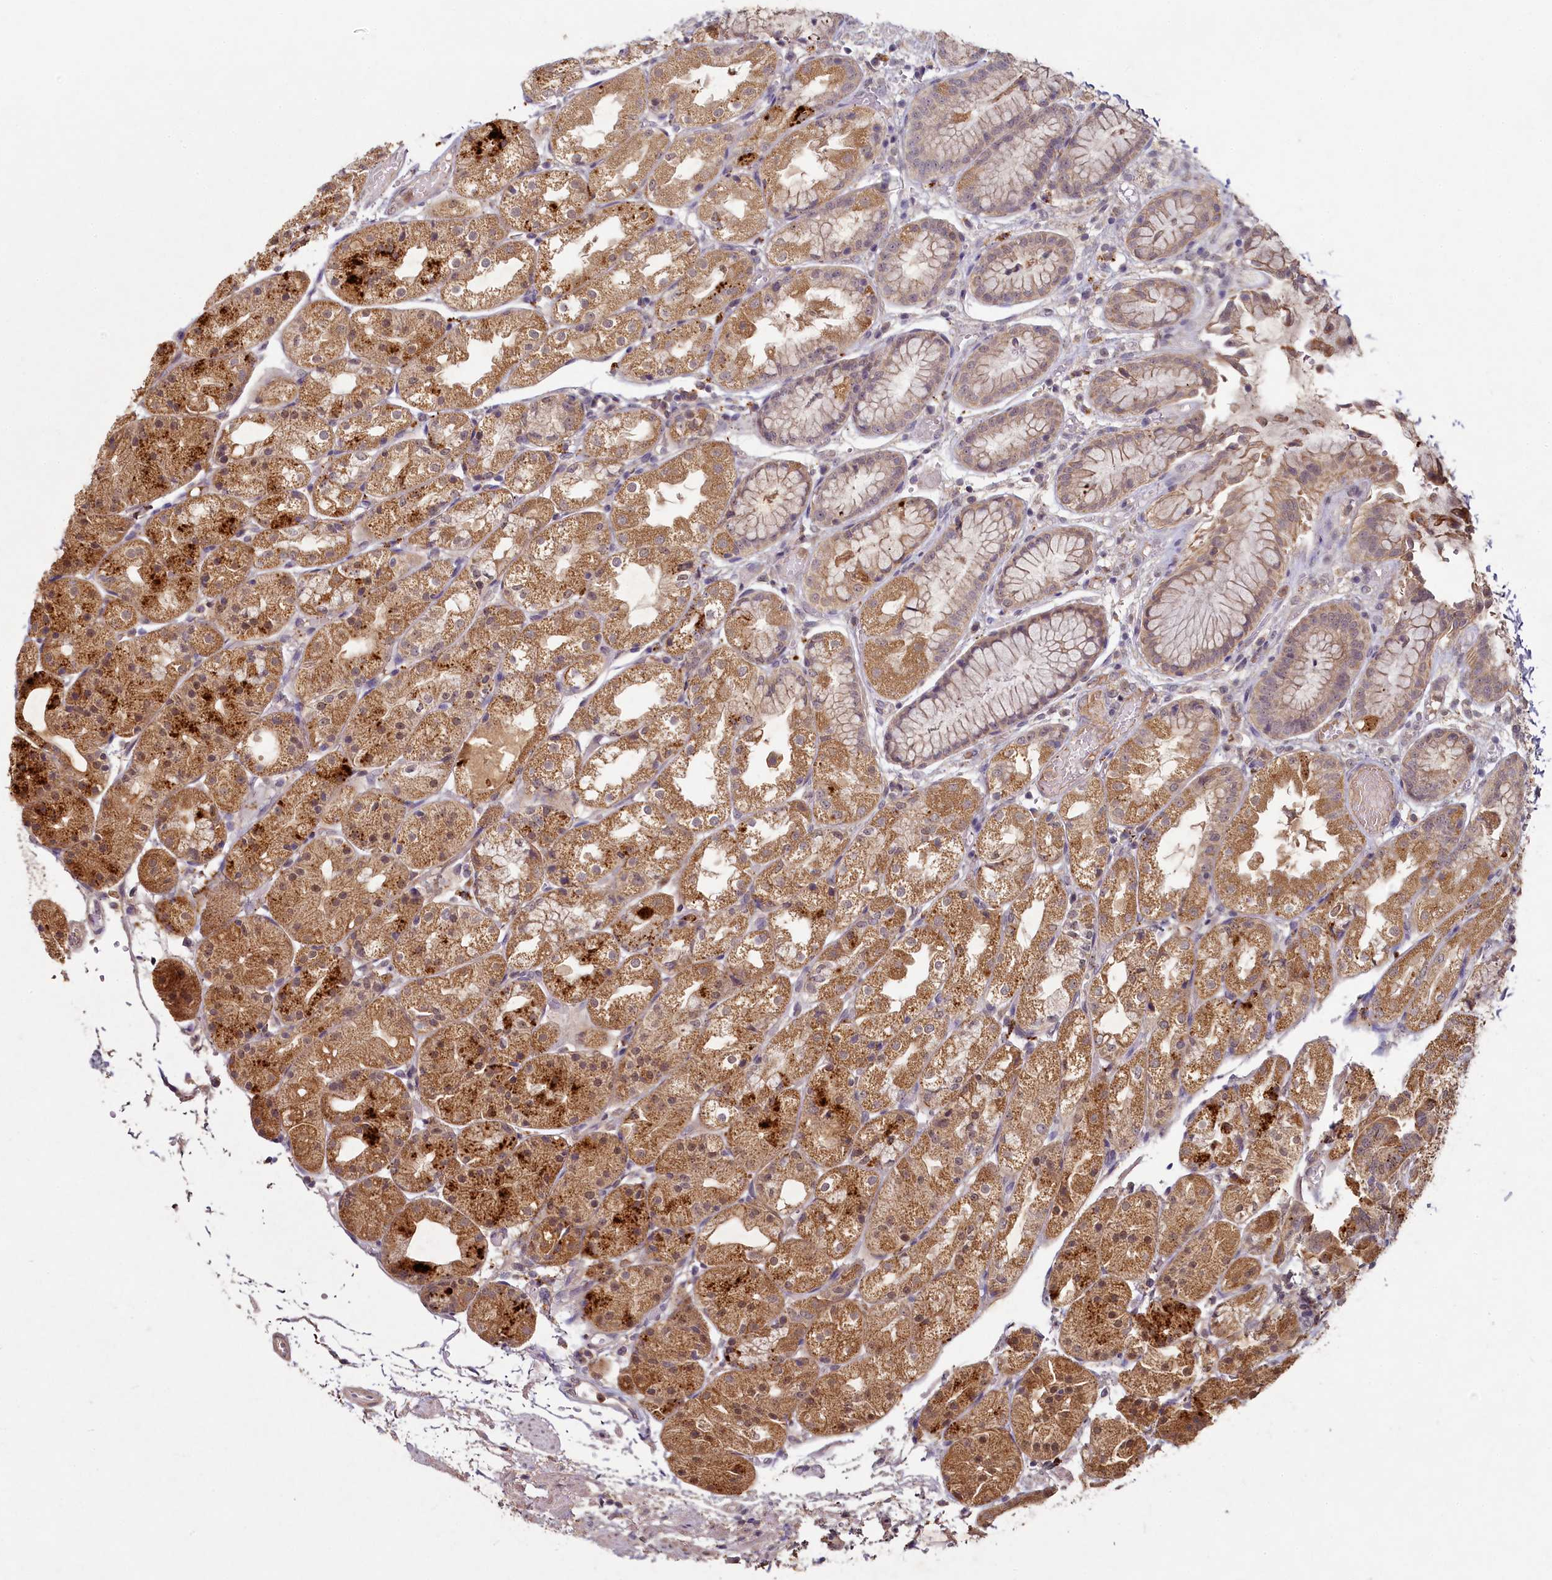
{"staining": {"intensity": "moderate", "quantity": ">75%", "location": "cytoplasmic/membranous"}, "tissue": "stomach", "cell_type": "Glandular cells", "image_type": "normal", "snomed": [{"axis": "morphology", "description": "Normal tissue, NOS"}, {"axis": "topography", "description": "Stomach, upper"}], "caption": "A histopathology image of stomach stained for a protein demonstrates moderate cytoplasmic/membranous brown staining in glandular cells. (Stains: DAB (3,3'-diaminobenzidine) in brown, nuclei in blue, Microscopy: brightfield microscopy at high magnification).", "gene": "HERC3", "patient": {"sex": "male", "age": 72}}